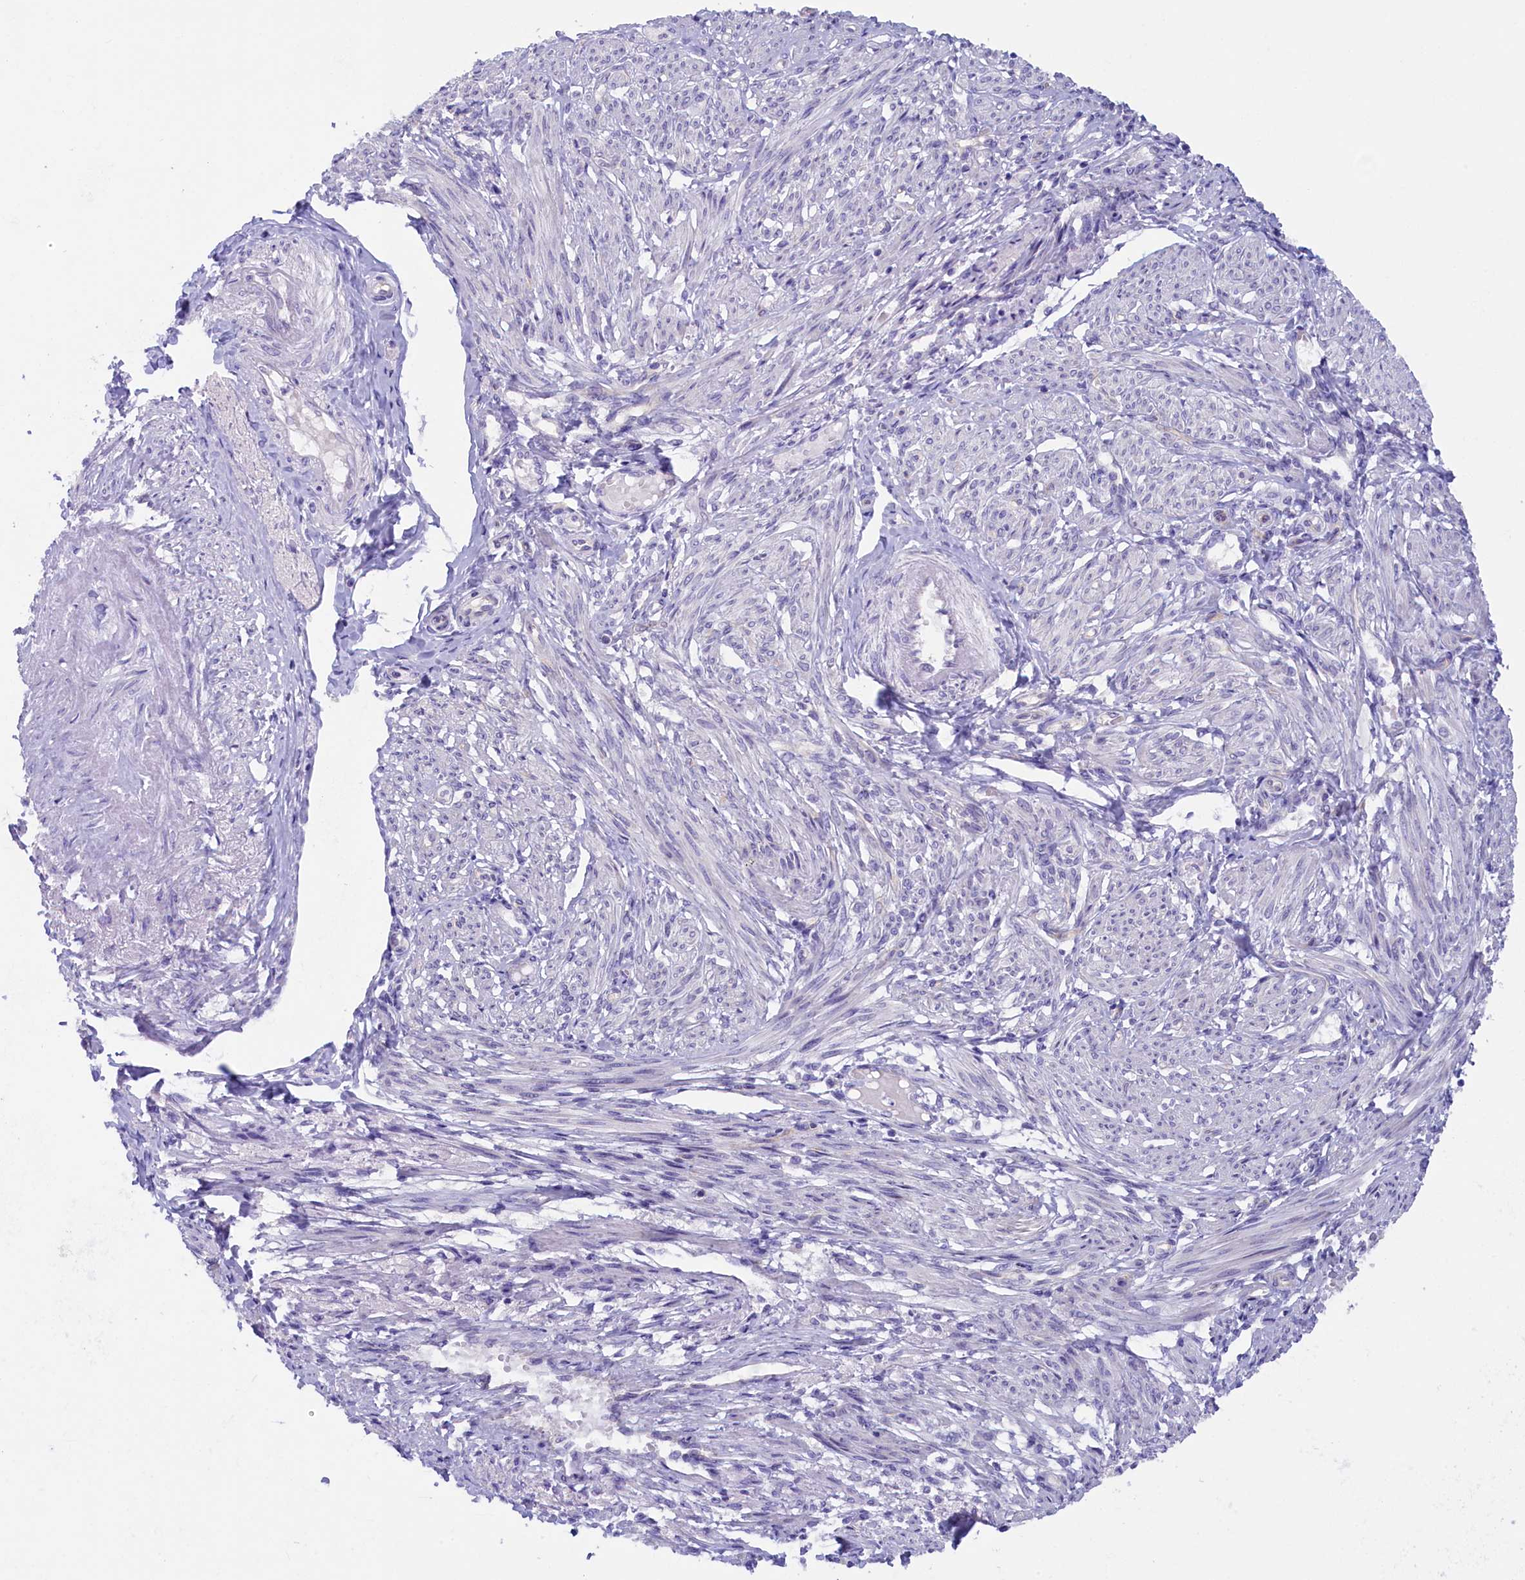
{"staining": {"intensity": "negative", "quantity": "none", "location": "none"}, "tissue": "smooth muscle", "cell_type": "Smooth muscle cells", "image_type": "normal", "snomed": [{"axis": "morphology", "description": "Normal tissue, NOS"}, {"axis": "topography", "description": "Smooth muscle"}], "caption": "Human smooth muscle stained for a protein using IHC reveals no expression in smooth muscle cells.", "gene": "ZSWIM4", "patient": {"sex": "female", "age": 39}}